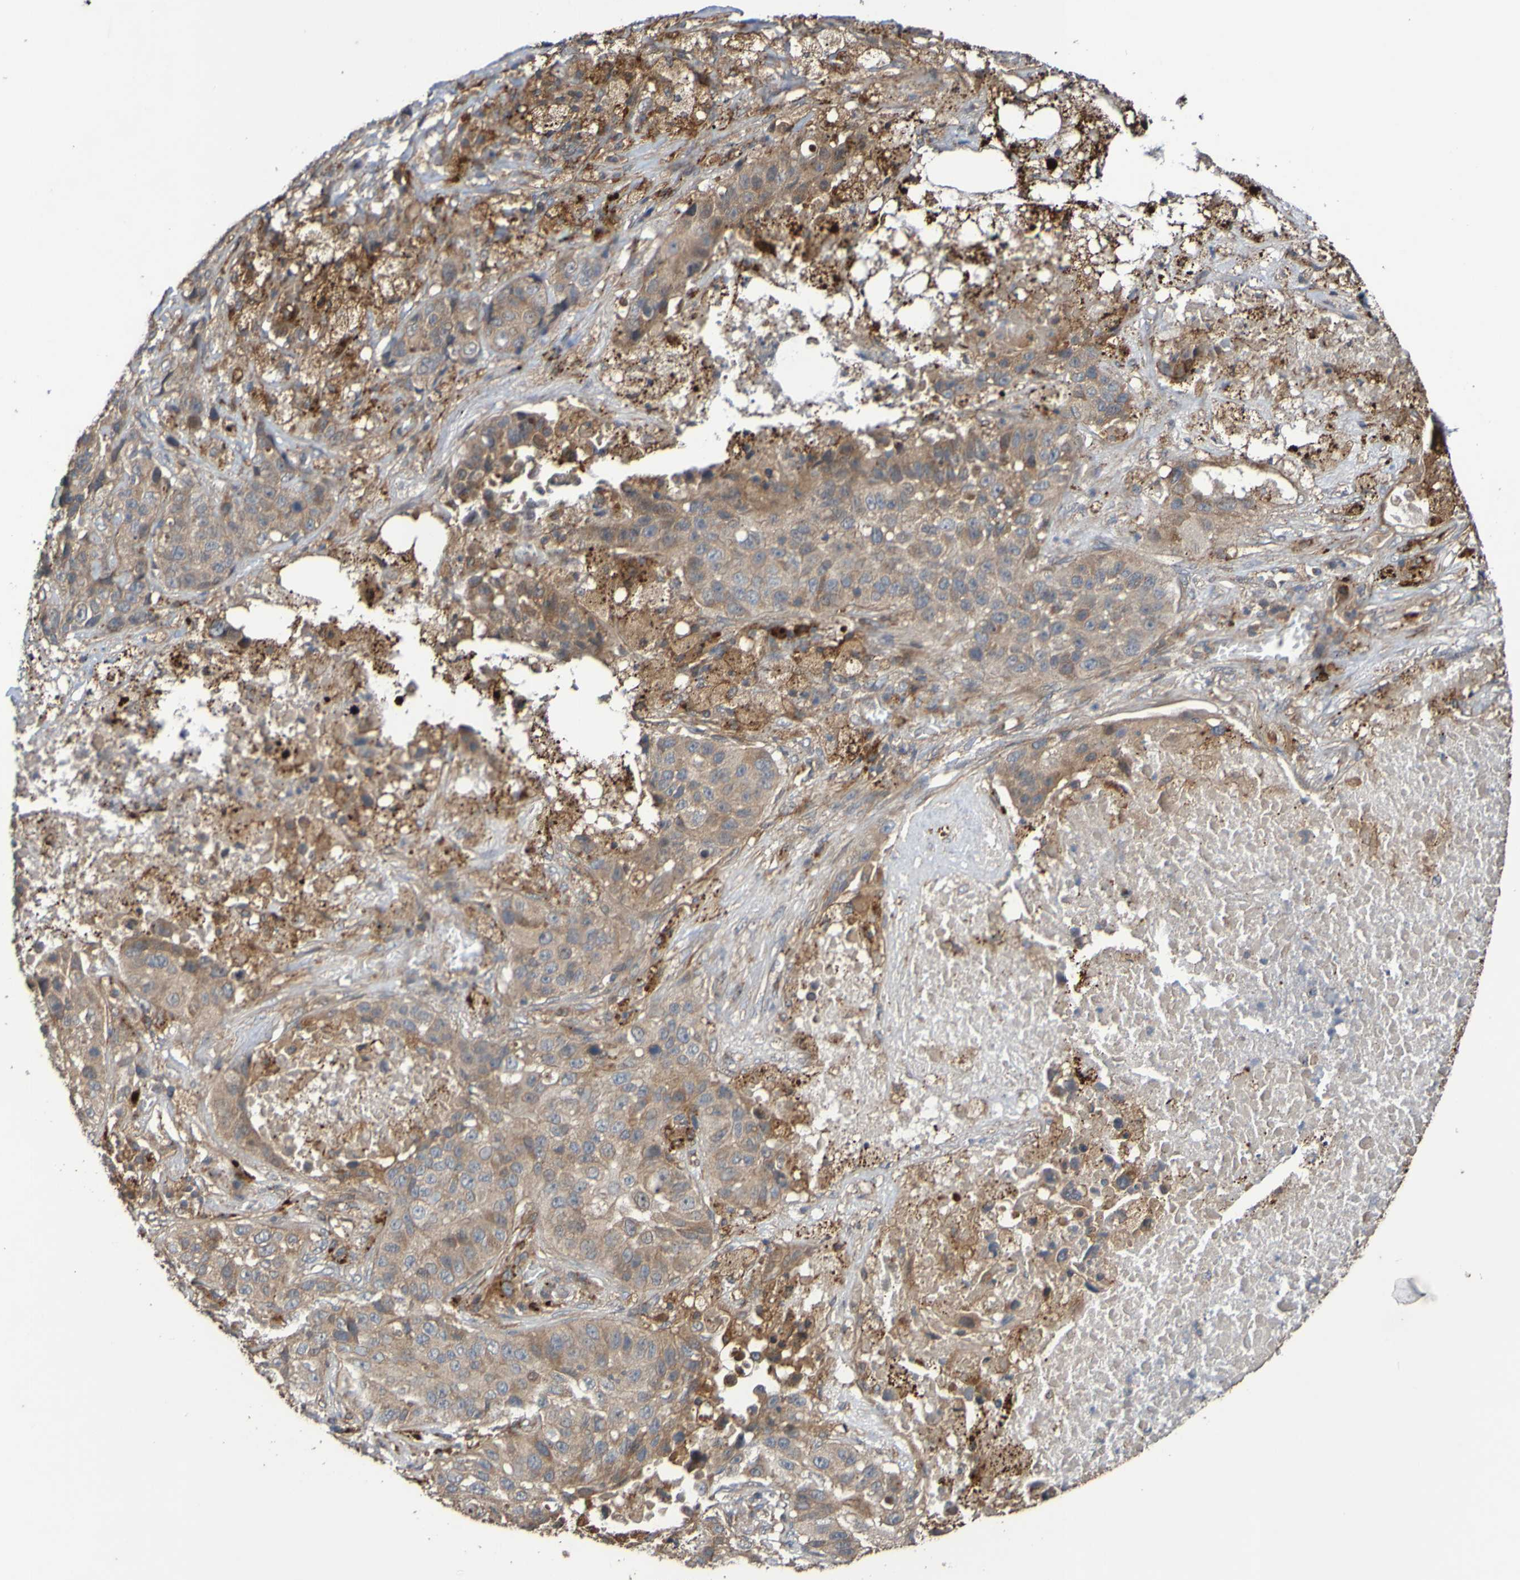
{"staining": {"intensity": "weak", "quantity": ">75%", "location": "cytoplasmic/membranous"}, "tissue": "lung cancer", "cell_type": "Tumor cells", "image_type": "cancer", "snomed": [{"axis": "morphology", "description": "Squamous cell carcinoma, NOS"}, {"axis": "topography", "description": "Lung"}], "caption": "DAB immunohistochemical staining of human lung cancer (squamous cell carcinoma) displays weak cytoplasmic/membranous protein staining in about >75% of tumor cells. The staining was performed using DAB (3,3'-diaminobenzidine) to visualize the protein expression in brown, while the nuclei were stained in blue with hematoxylin (Magnification: 20x).", "gene": "UCN", "patient": {"sex": "male", "age": 57}}